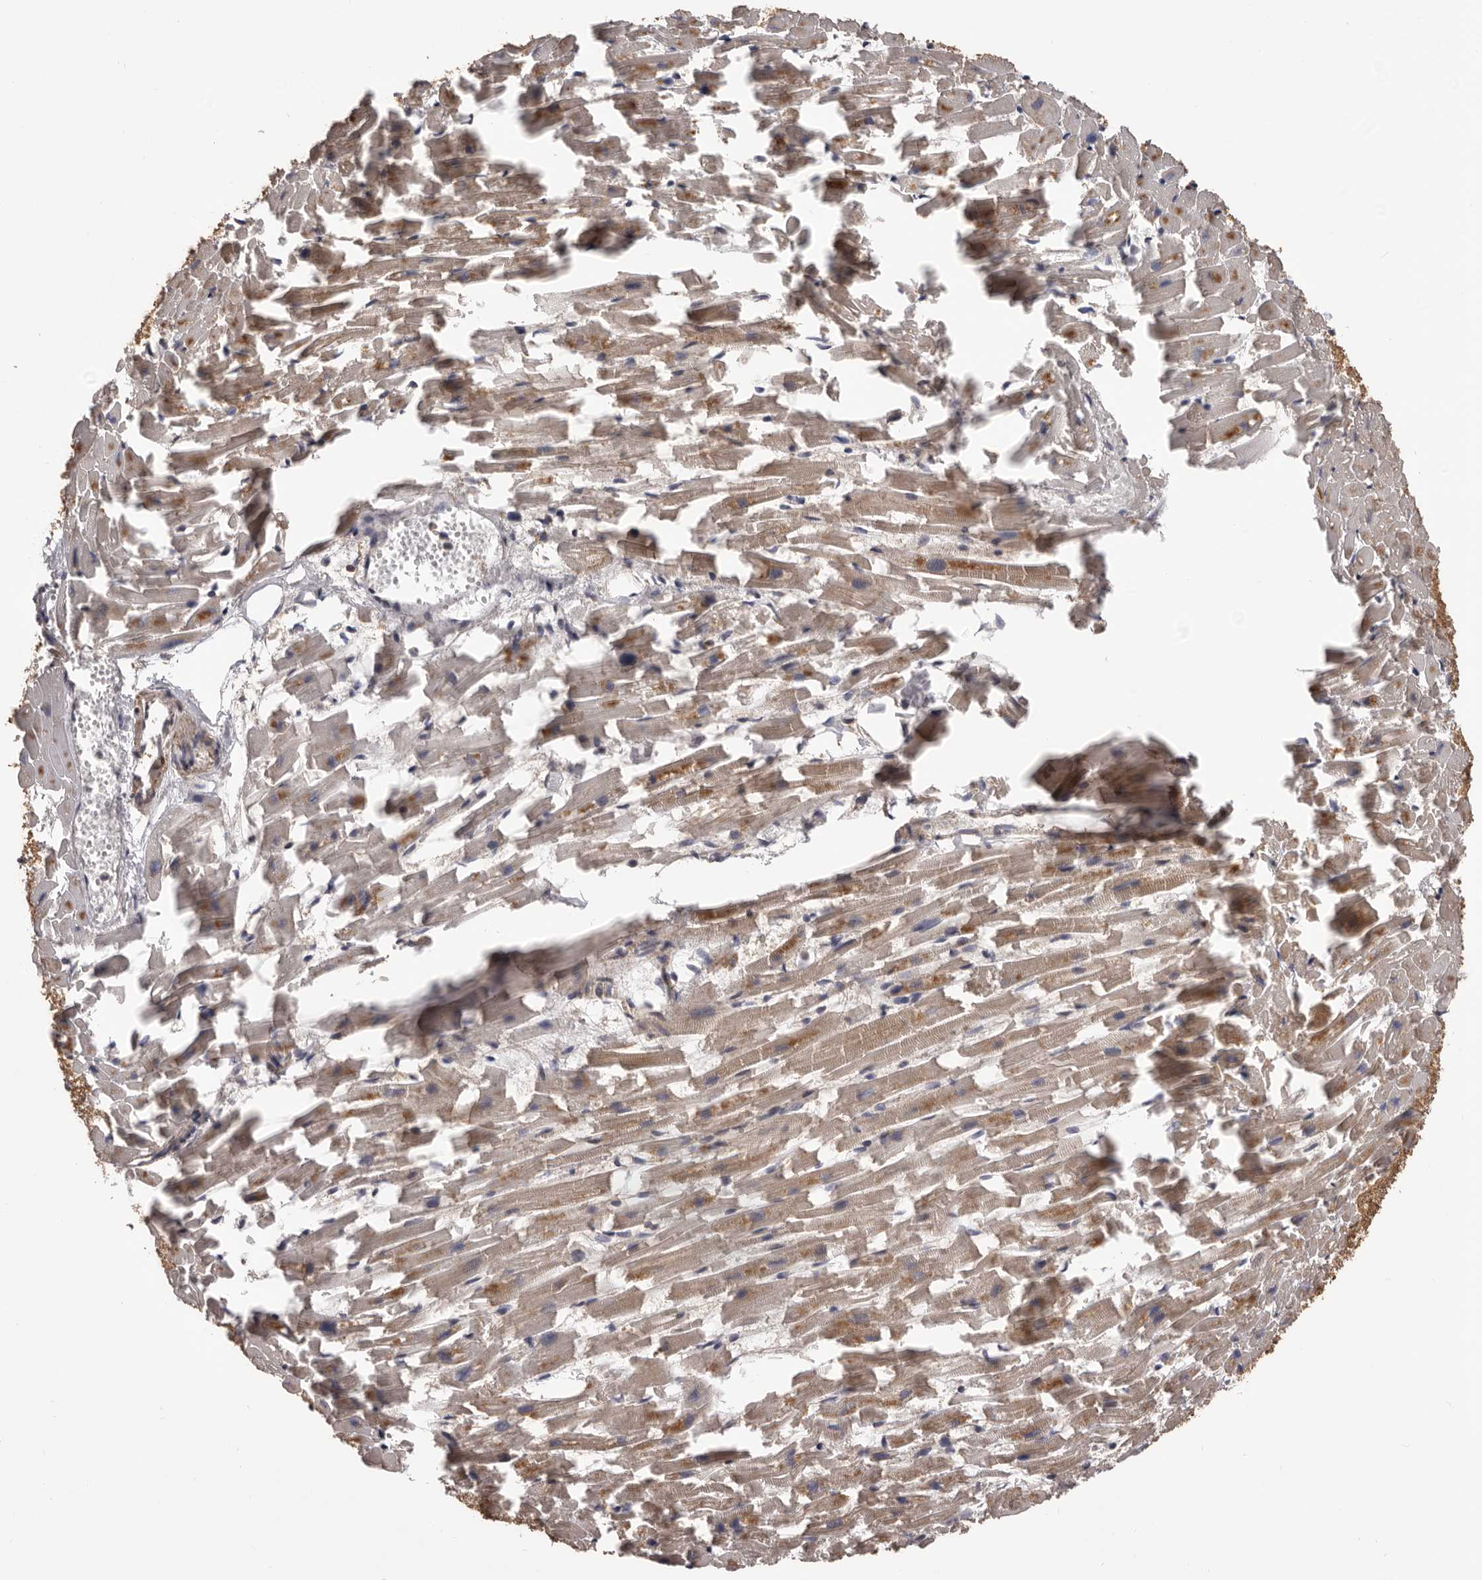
{"staining": {"intensity": "moderate", "quantity": ">75%", "location": "cytoplasmic/membranous"}, "tissue": "heart muscle", "cell_type": "Cardiomyocytes", "image_type": "normal", "snomed": [{"axis": "morphology", "description": "Normal tissue, NOS"}, {"axis": "topography", "description": "Heart"}], "caption": "There is medium levels of moderate cytoplasmic/membranous expression in cardiomyocytes of normal heart muscle, as demonstrated by immunohistochemical staining (brown color).", "gene": "ADAMTS2", "patient": {"sex": "female", "age": 64}}